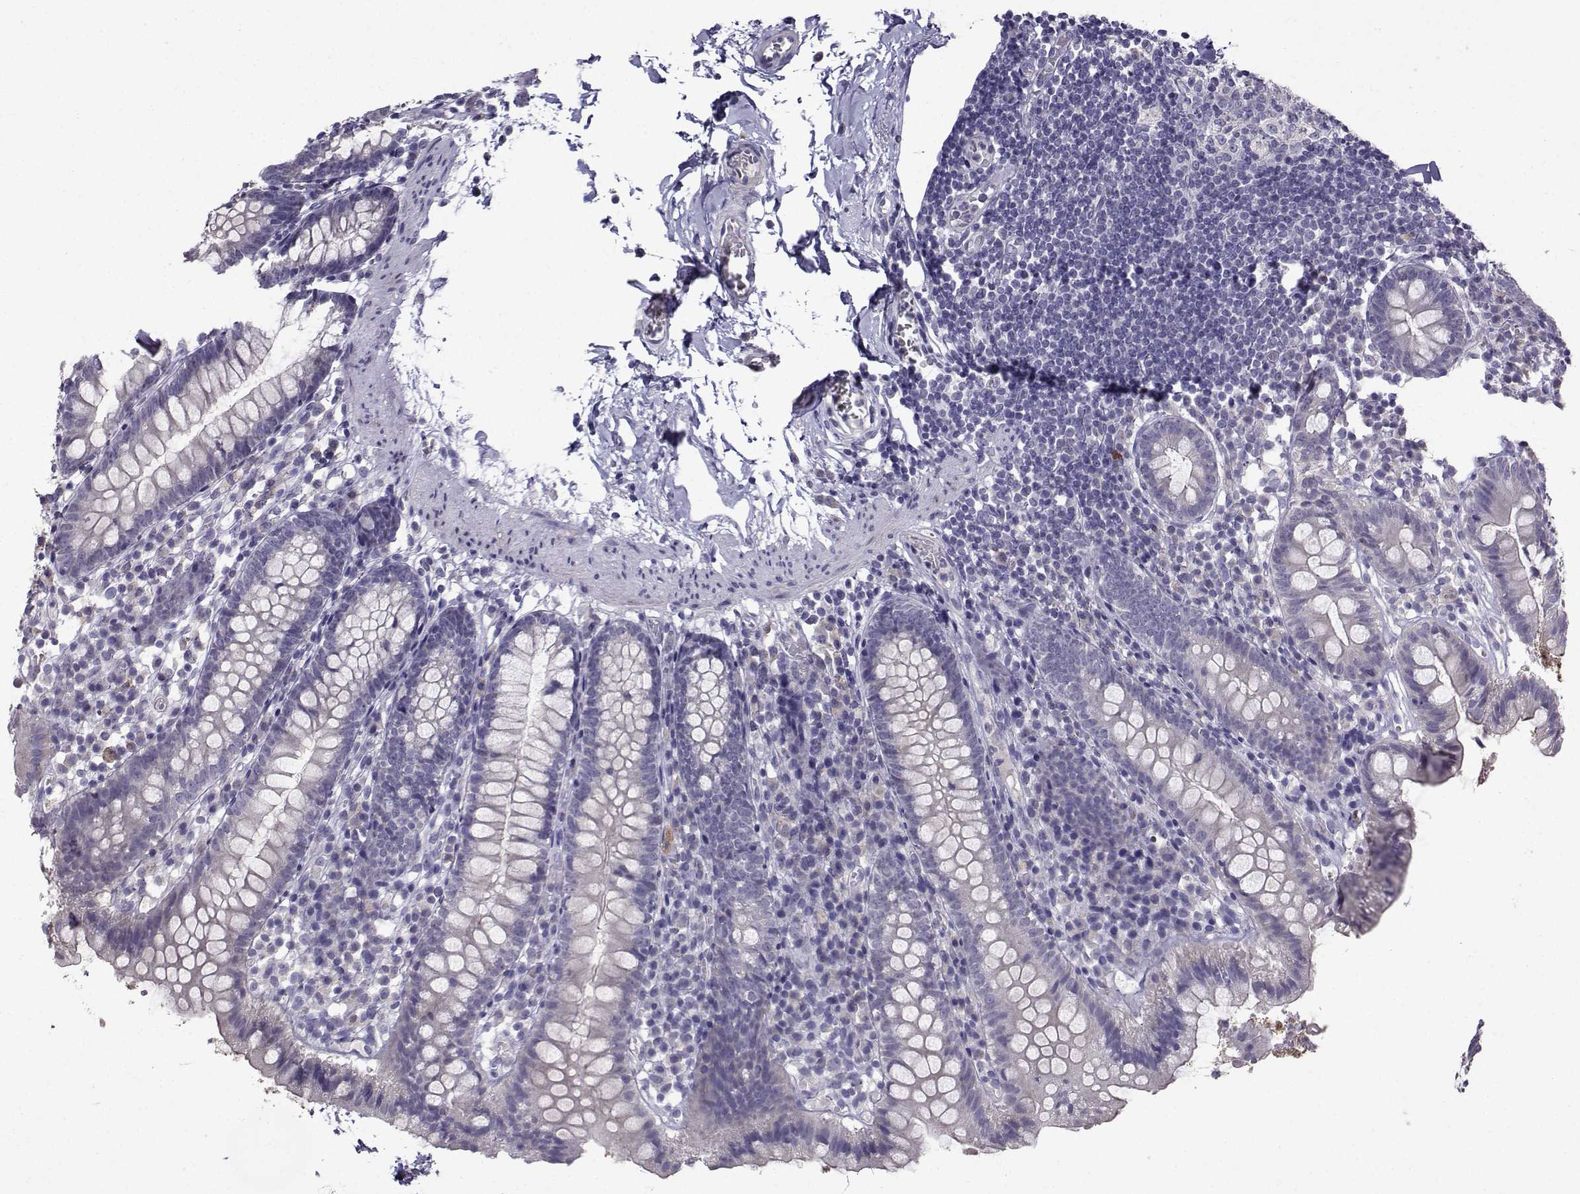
{"staining": {"intensity": "negative", "quantity": "none", "location": "none"}, "tissue": "small intestine", "cell_type": "Glandular cells", "image_type": "normal", "snomed": [{"axis": "morphology", "description": "Normal tissue, NOS"}, {"axis": "topography", "description": "Small intestine"}], "caption": "High power microscopy photomicrograph of an immunohistochemistry image of unremarkable small intestine, revealing no significant positivity in glandular cells.", "gene": "CRYBB1", "patient": {"sex": "female", "age": 90}}